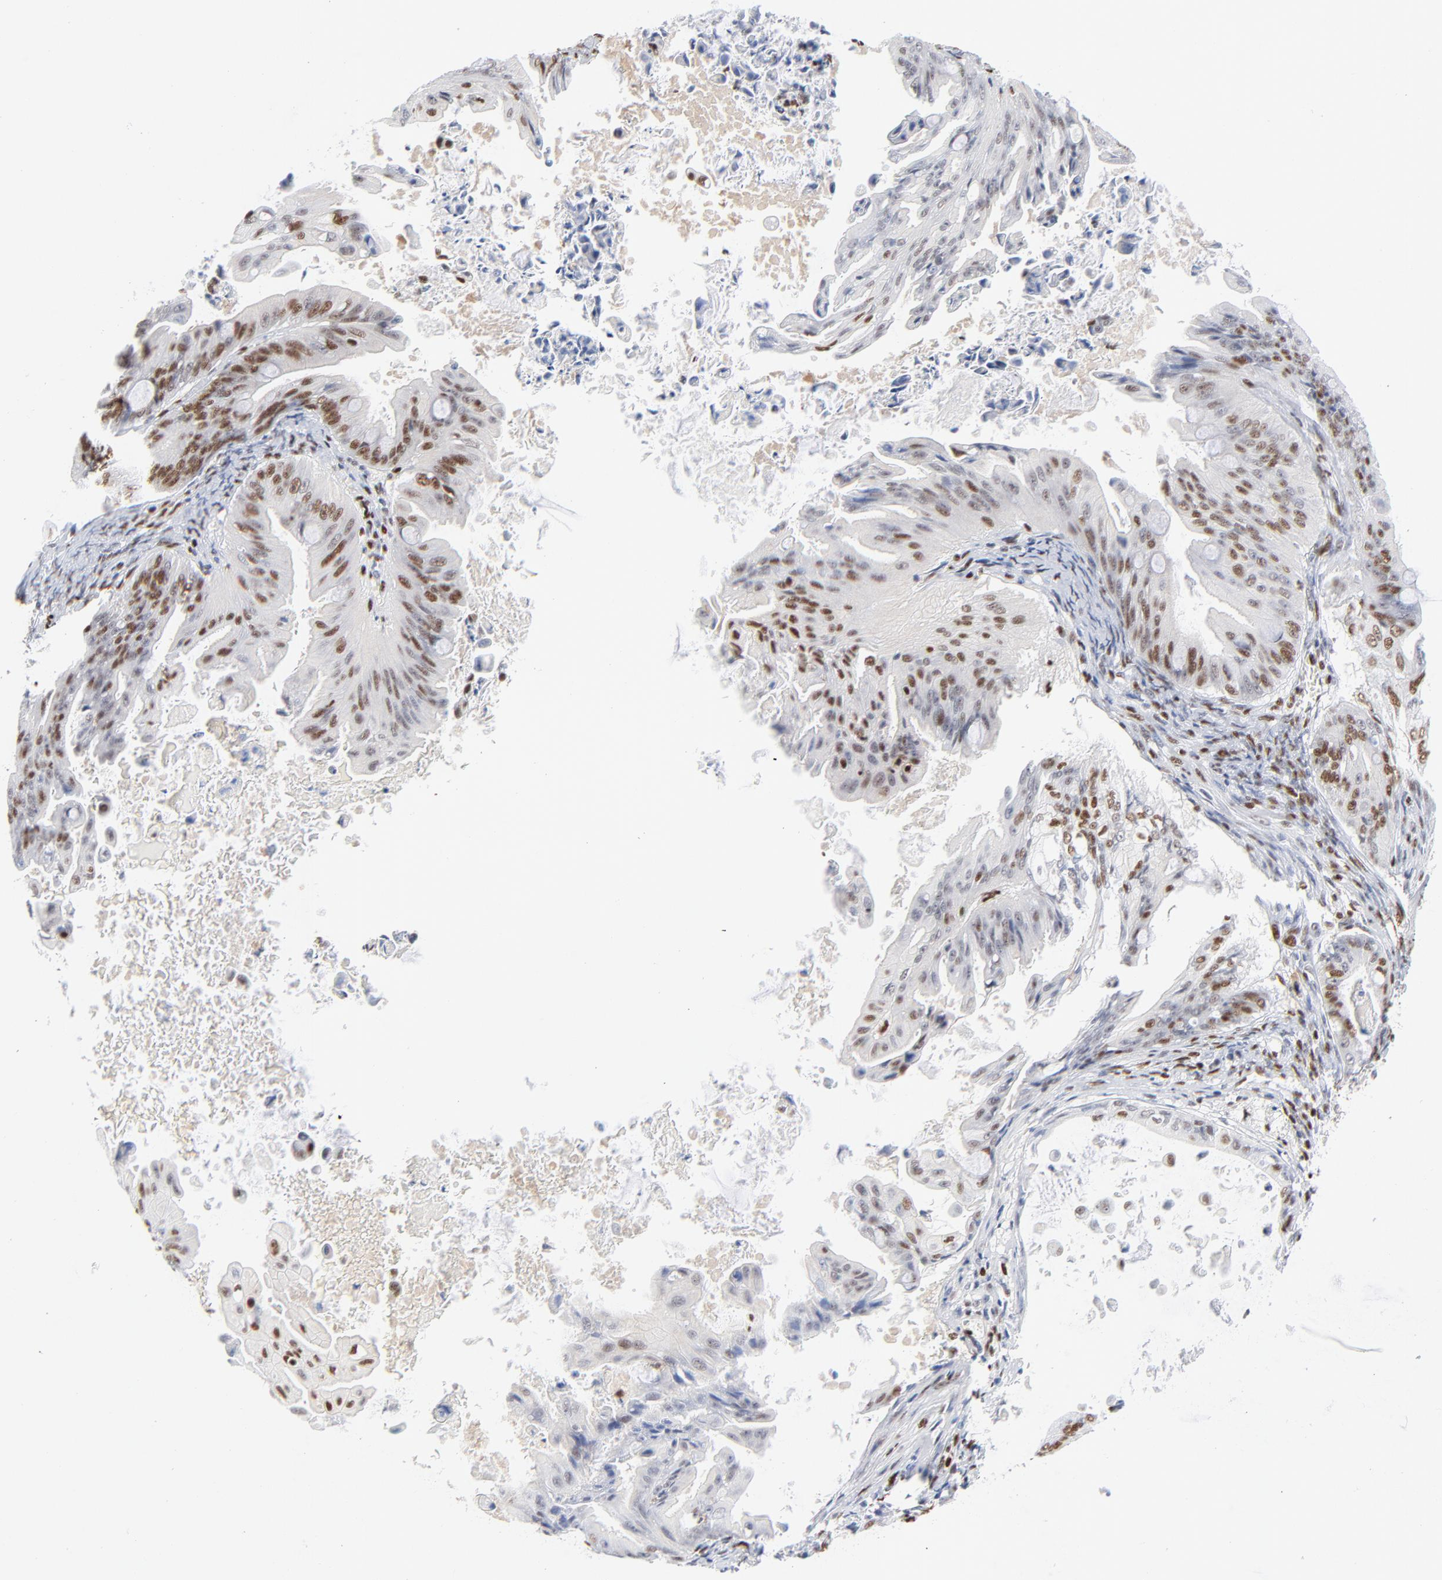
{"staining": {"intensity": "strong", "quantity": ">75%", "location": "nuclear"}, "tissue": "ovarian cancer", "cell_type": "Tumor cells", "image_type": "cancer", "snomed": [{"axis": "morphology", "description": "Cystadenocarcinoma, mucinous, NOS"}, {"axis": "topography", "description": "Ovary"}], "caption": "Immunohistochemistry (IHC) histopathology image of human mucinous cystadenocarcinoma (ovarian) stained for a protein (brown), which displays high levels of strong nuclear staining in about >75% of tumor cells.", "gene": "CREB1", "patient": {"sex": "female", "age": 37}}